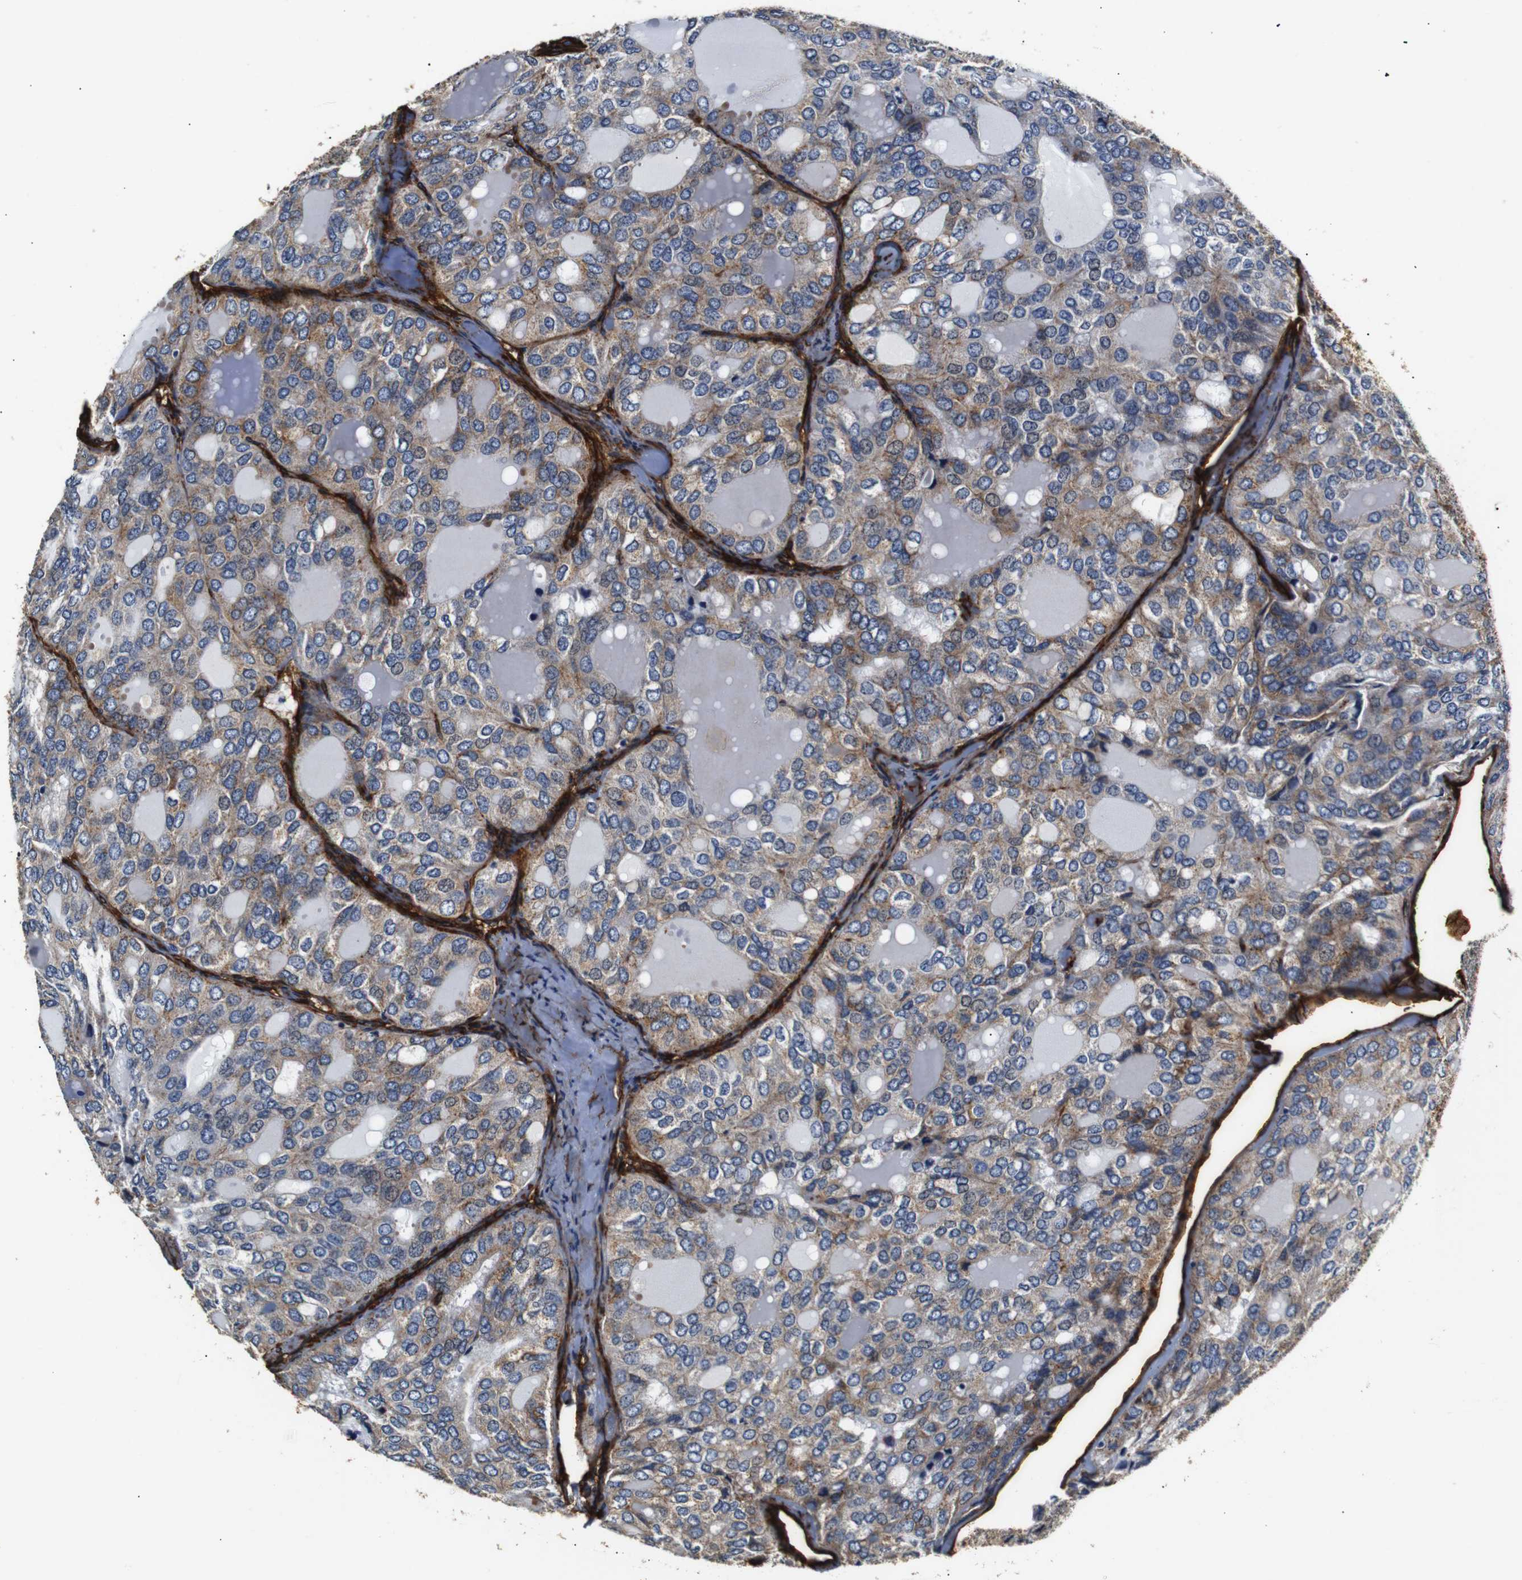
{"staining": {"intensity": "moderate", "quantity": "25%-75%", "location": "cytoplasmic/membranous"}, "tissue": "thyroid cancer", "cell_type": "Tumor cells", "image_type": "cancer", "snomed": [{"axis": "morphology", "description": "Follicular adenoma carcinoma, NOS"}, {"axis": "topography", "description": "Thyroid gland"}], "caption": "Brown immunohistochemical staining in thyroid follicular adenoma carcinoma reveals moderate cytoplasmic/membranous staining in approximately 25%-75% of tumor cells.", "gene": "CAV2", "patient": {"sex": "male", "age": 75}}